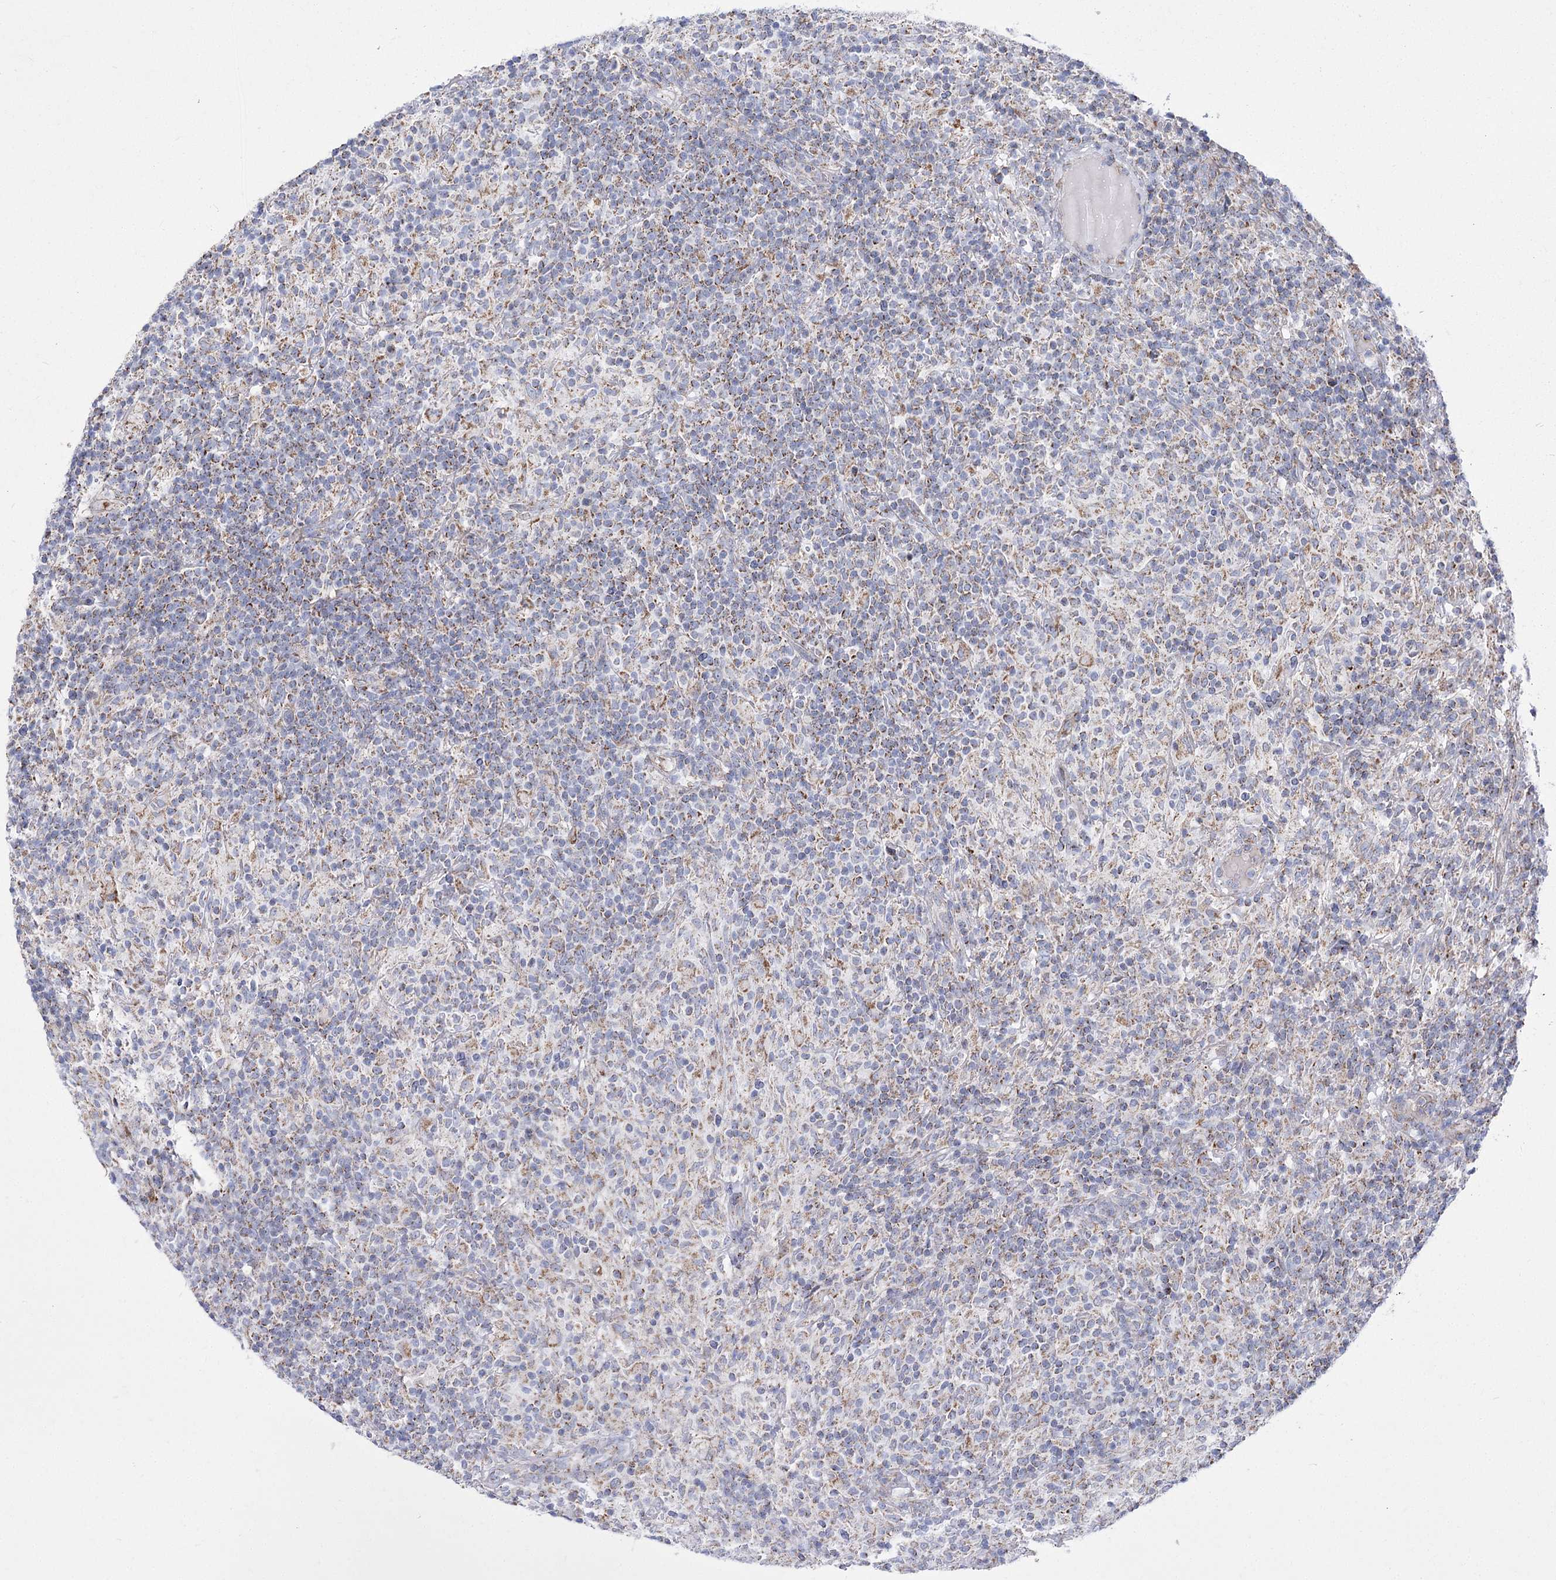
{"staining": {"intensity": "moderate", "quantity": "25%-75%", "location": "cytoplasmic/membranous"}, "tissue": "lymphoma", "cell_type": "Tumor cells", "image_type": "cancer", "snomed": [{"axis": "morphology", "description": "Hodgkin's disease, NOS"}, {"axis": "topography", "description": "Lymph node"}], "caption": "Immunohistochemical staining of human Hodgkin's disease demonstrates medium levels of moderate cytoplasmic/membranous protein positivity in approximately 25%-75% of tumor cells.", "gene": "PDHB", "patient": {"sex": "male", "age": 70}}